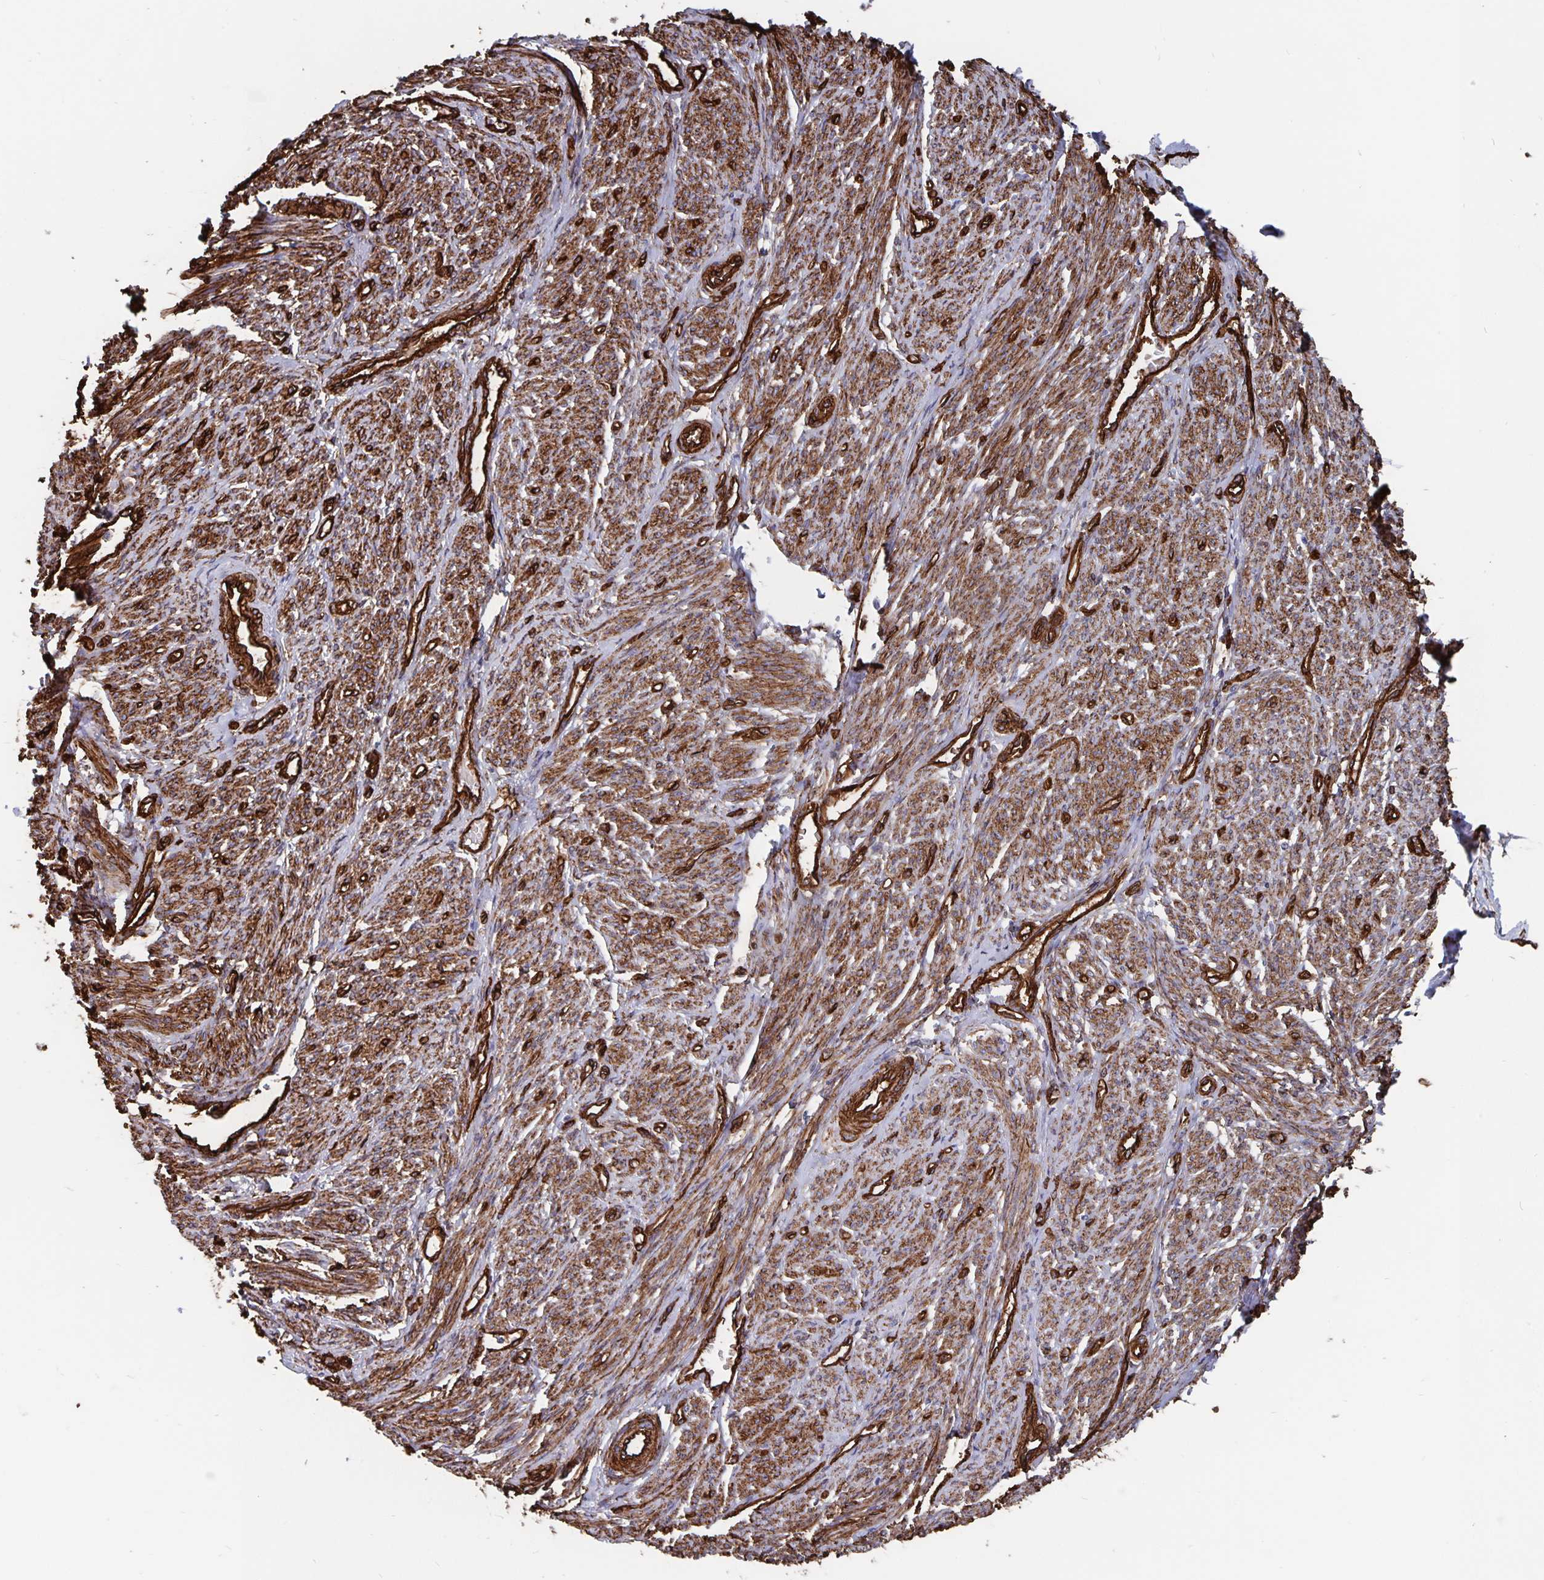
{"staining": {"intensity": "strong", "quantity": ">75%", "location": "cytoplasmic/membranous"}, "tissue": "smooth muscle", "cell_type": "Smooth muscle cells", "image_type": "normal", "snomed": [{"axis": "morphology", "description": "Normal tissue, NOS"}, {"axis": "topography", "description": "Smooth muscle"}], "caption": "Immunohistochemical staining of benign smooth muscle shows strong cytoplasmic/membranous protein expression in approximately >75% of smooth muscle cells. Using DAB (brown) and hematoxylin (blue) stains, captured at high magnification using brightfield microscopy.", "gene": "DCHS2", "patient": {"sex": "female", "age": 65}}